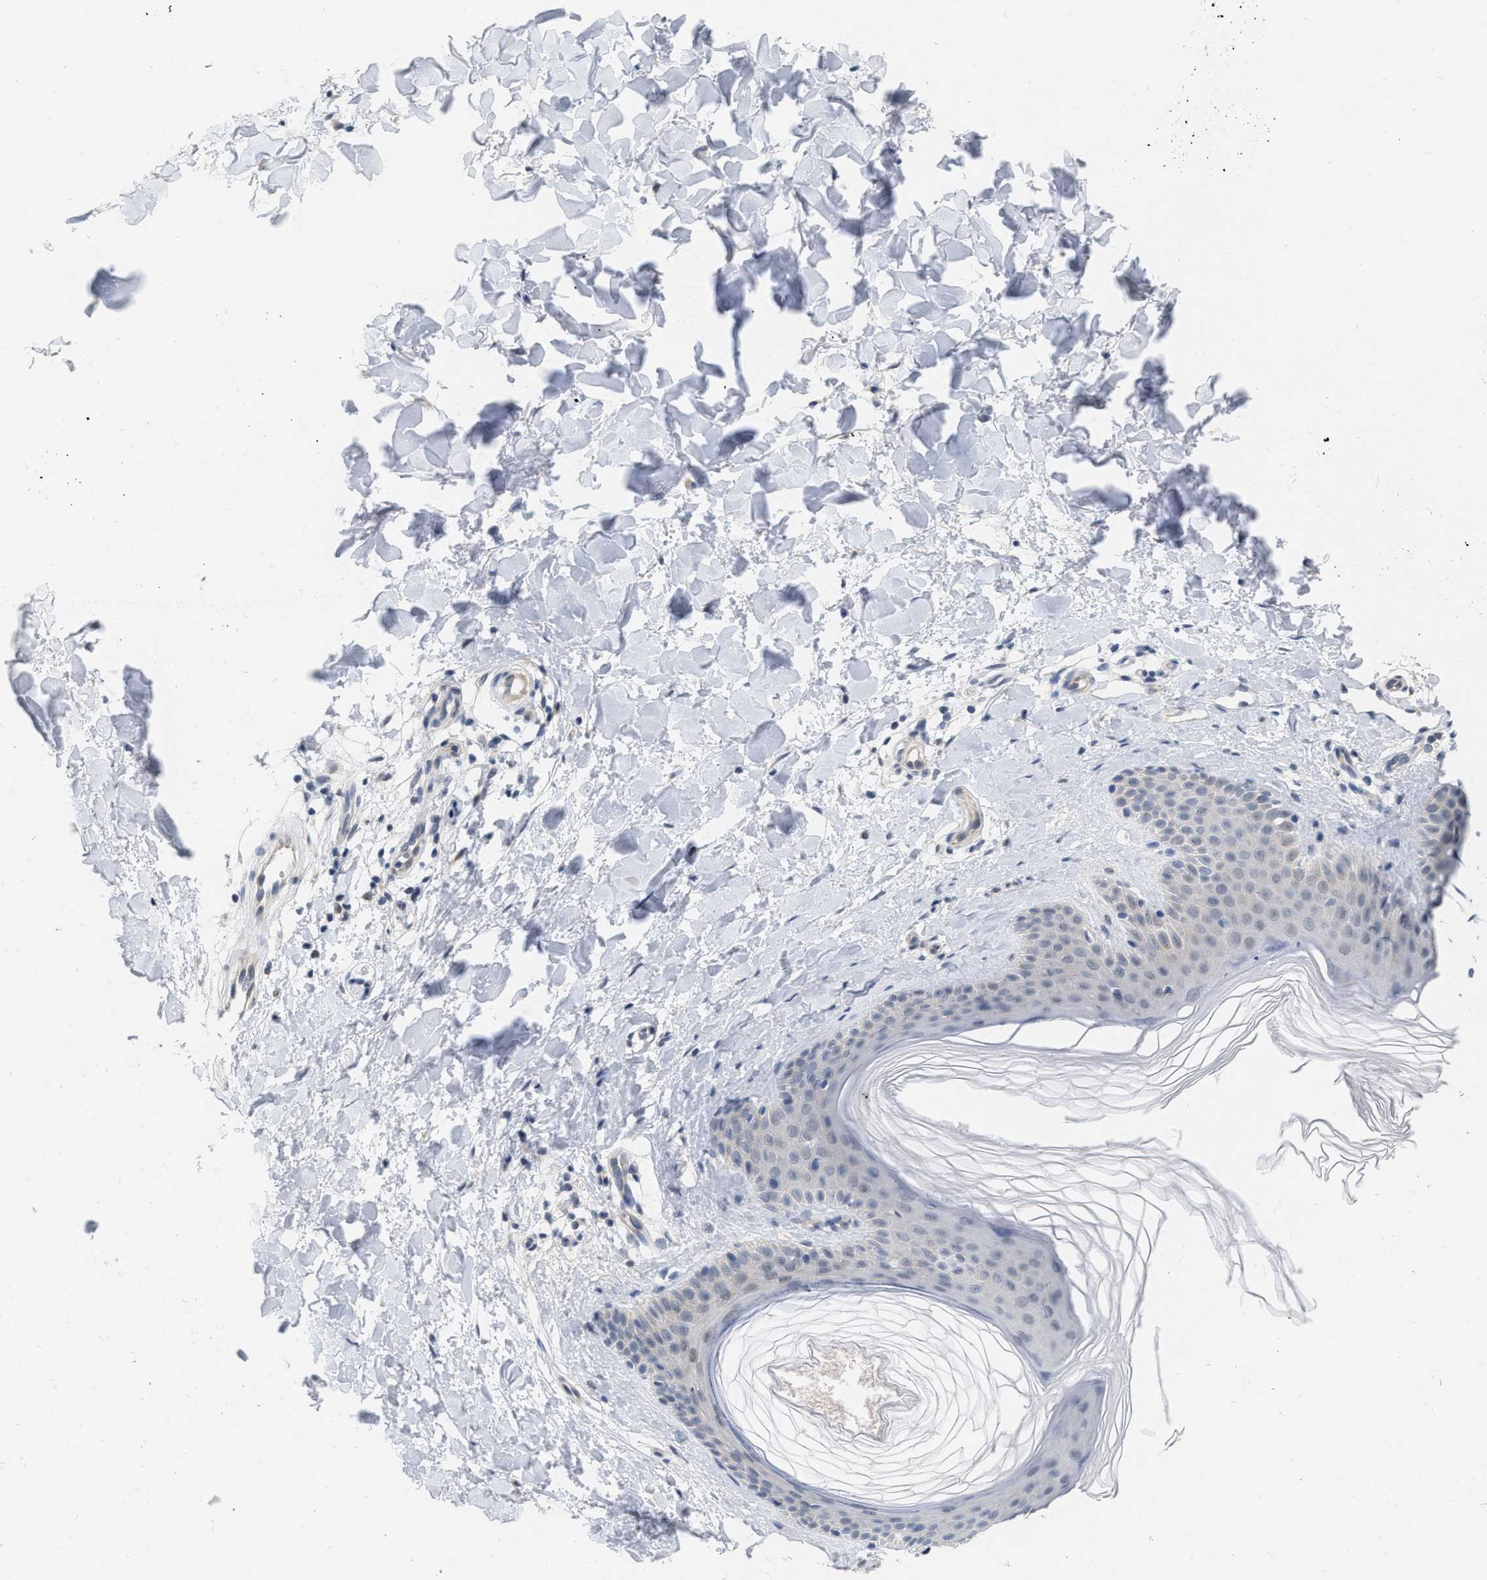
{"staining": {"intensity": "negative", "quantity": "none", "location": "none"}, "tissue": "skin", "cell_type": "Fibroblasts", "image_type": "normal", "snomed": [{"axis": "morphology", "description": "Normal tissue, NOS"}, {"axis": "morphology", "description": "Malignant melanoma, Metastatic site"}, {"axis": "topography", "description": "Skin"}], "caption": "Normal skin was stained to show a protein in brown. There is no significant positivity in fibroblasts.", "gene": "RUVBL1", "patient": {"sex": "male", "age": 41}}